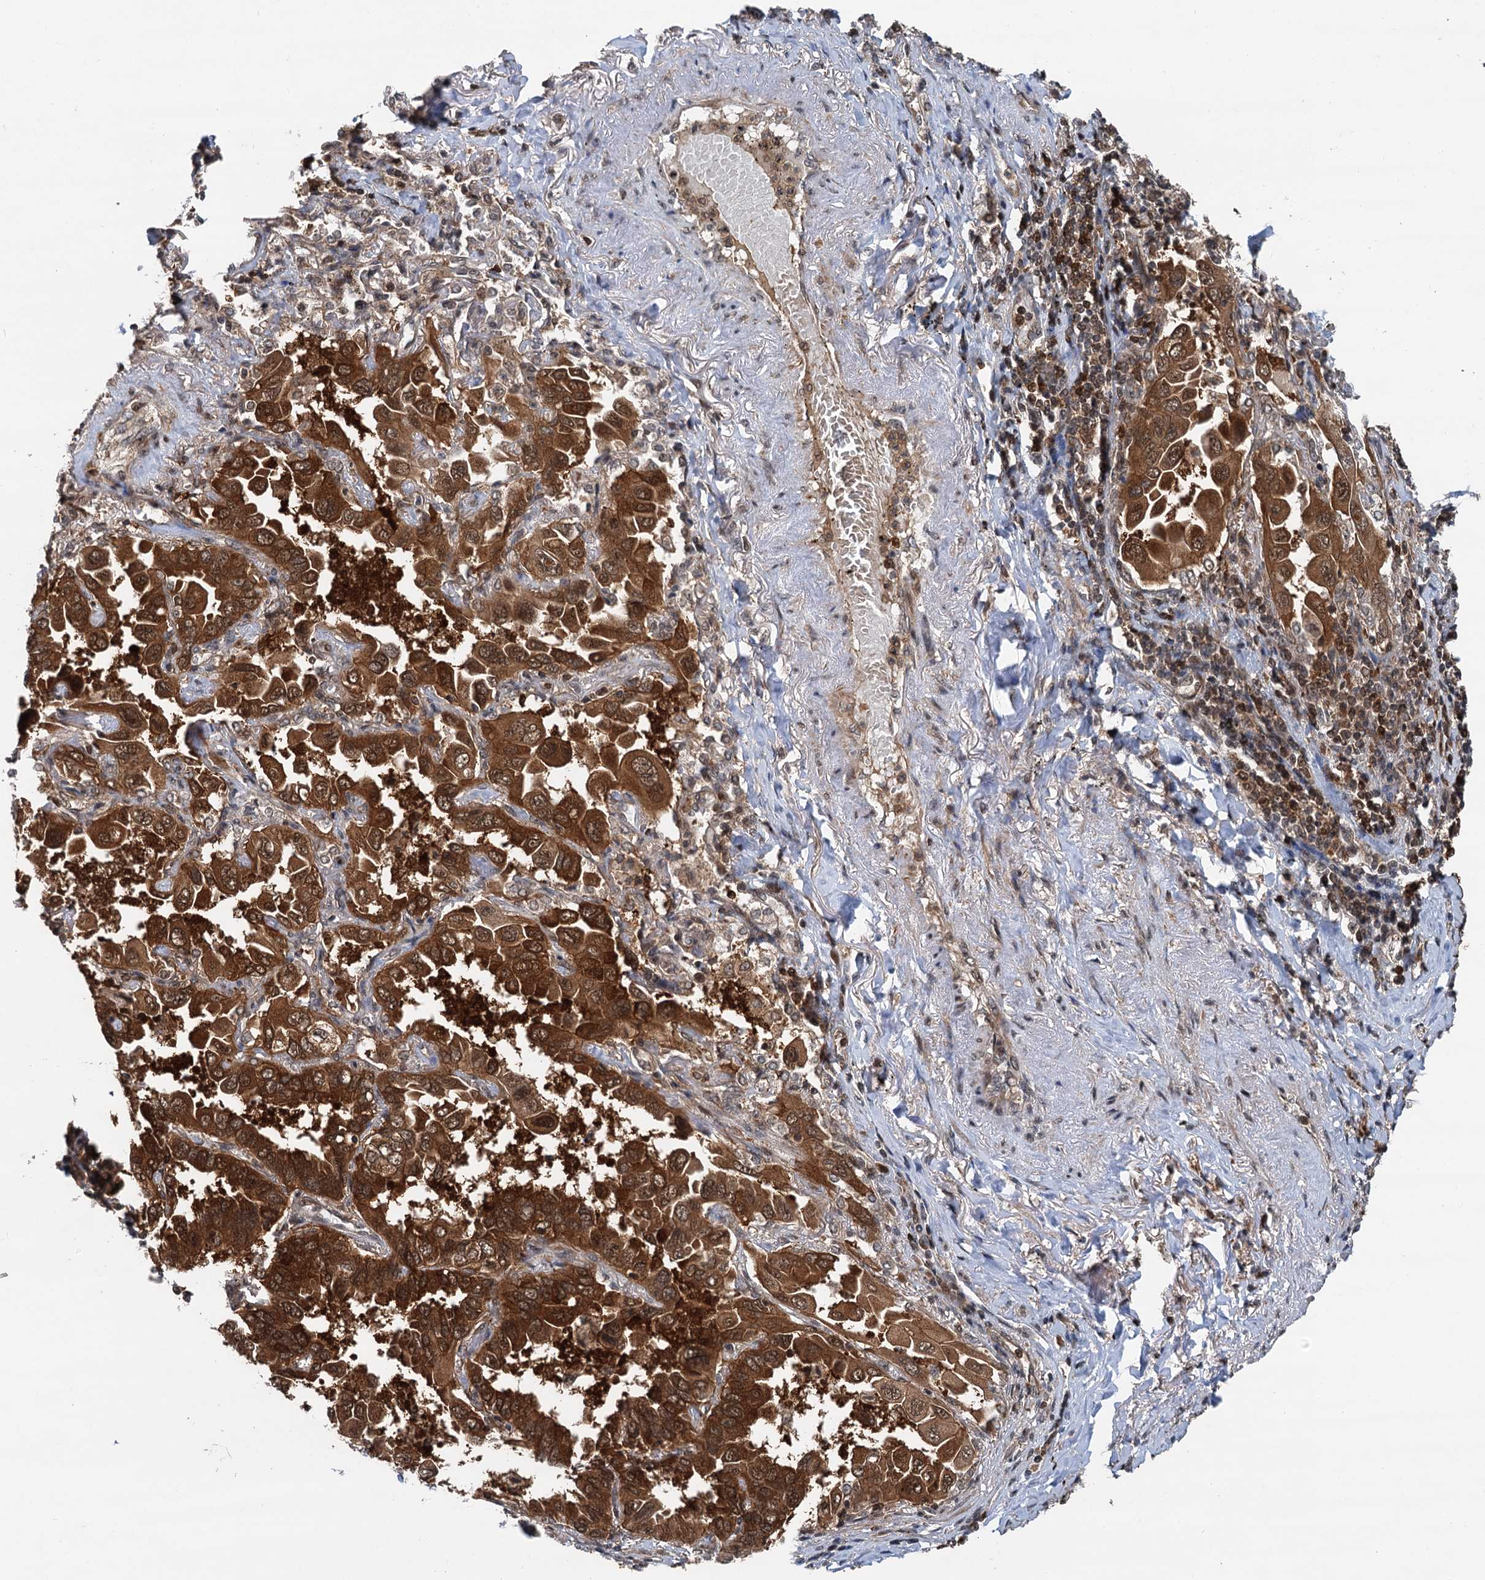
{"staining": {"intensity": "strong", "quantity": ">75%", "location": "cytoplasmic/membranous,nuclear"}, "tissue": "lung cancer", "cell_type": "Tumor cells", "image_type": "cancer", "snomed": [{"axis": "morphology", "description": "Adenocarcinoma, NOS"}, {"axis": "topography", "description": "Lung"}], "caption": "A photomicrograph of lung cancer stained for a protein shows strong cytoplasmic/membranous and nuclear brown staining in tumor cells.", "gene": "STUB1", "patient": {"sex": "male", "age": 64}}